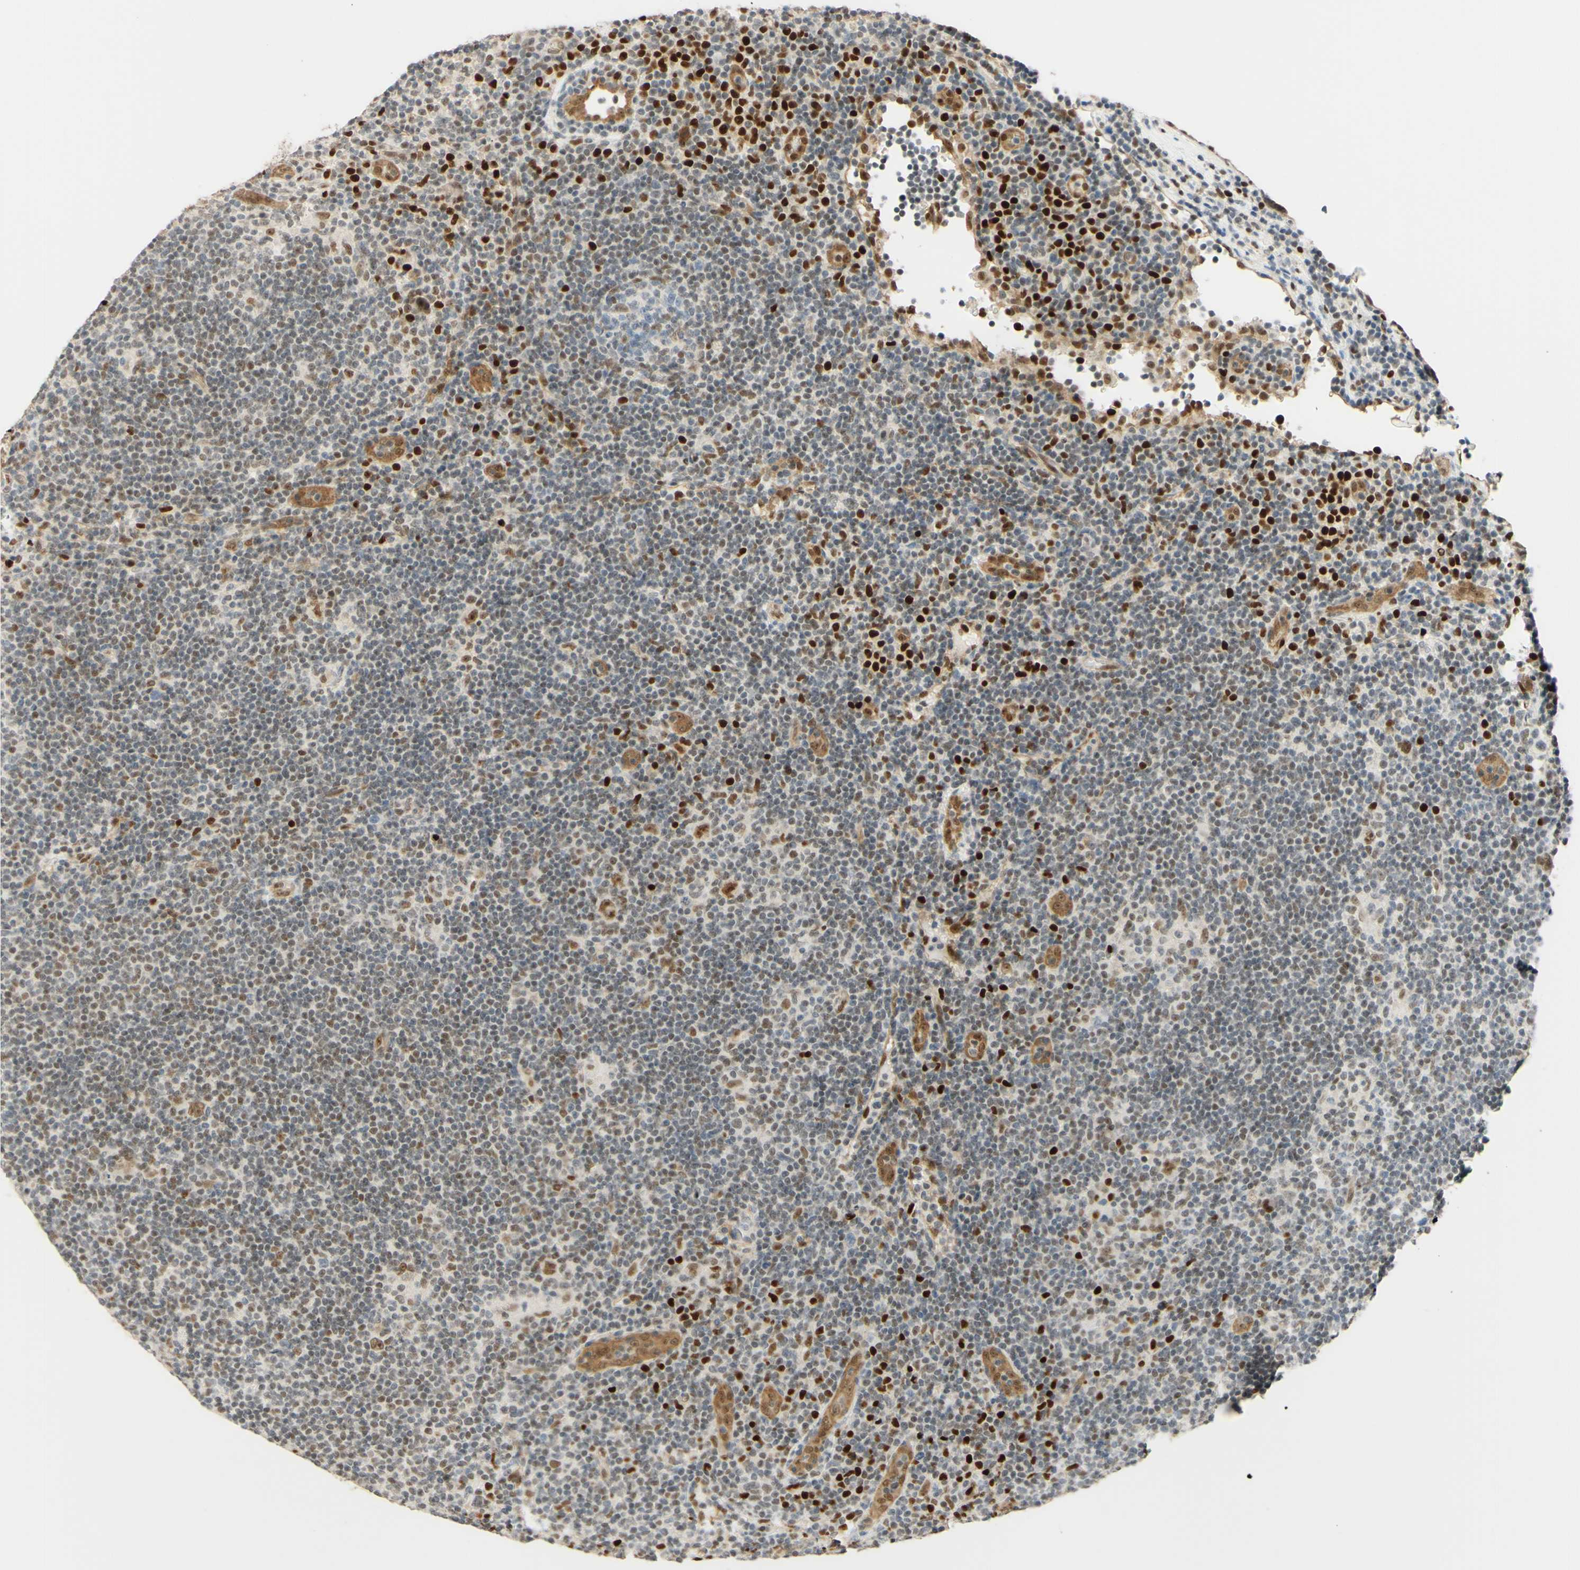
{"staining": {"intensity": "moderate", "quantity": ">75%", "location": "nuclear"}, "tissue": "lymphoma", "cell_type": "Tumor cells", "image_type": "cancer", "snomed": [{"axis": "morphology", "description": "Hodgkin's disease, NOS"}, {"axis": "topography", "description": "Lymph node"}], "caption": "Immunohistochemistry histopathology image of human lymphoma stained for a protein (brown), which exhibits medium levels of moderate nuclear positivity in about >75% of tumor cells.", "gene": "POLB", "patient": {"sex": "female", "age": 57}}